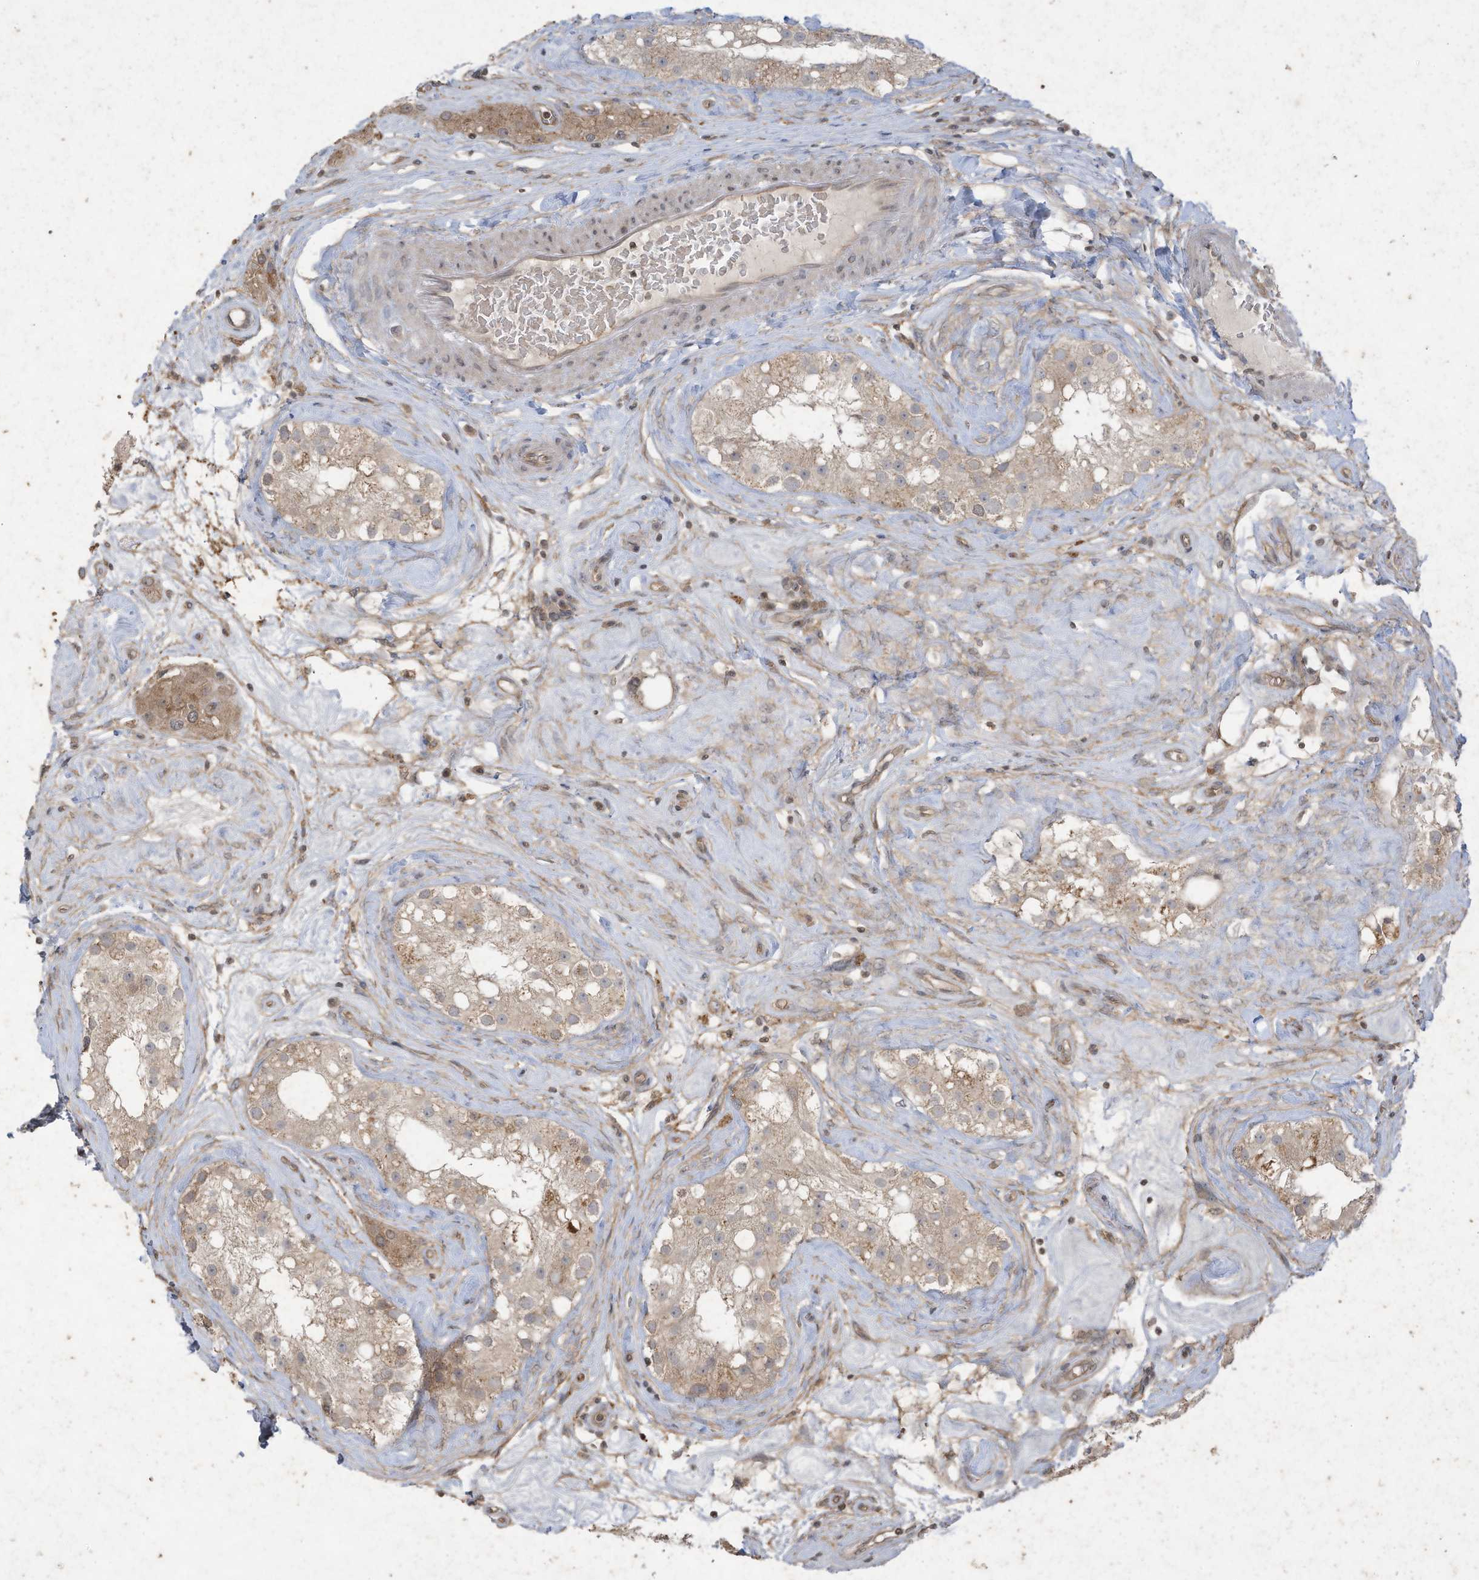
{"staining": {"intensity": "weak", "quantity": "25%-75%", "location": "cytoplasmic/membranous"}, "tissue": "testis", "cell_type": "Cells in seminiferous ducts", "image_type": "normal", "snomed": [{"axis": "morphology", "description": "Normal tissue, NOS"}, {"axis": "topography", "description": "Testis"}], "caption": "A low amount of weak cytoplasmic/membranous positivity is seen in about 25%-75% of cells in seminiferous ducts in normal testis.", "gene": "MATN2", "patient": {"sex": "male", "age": 84}}